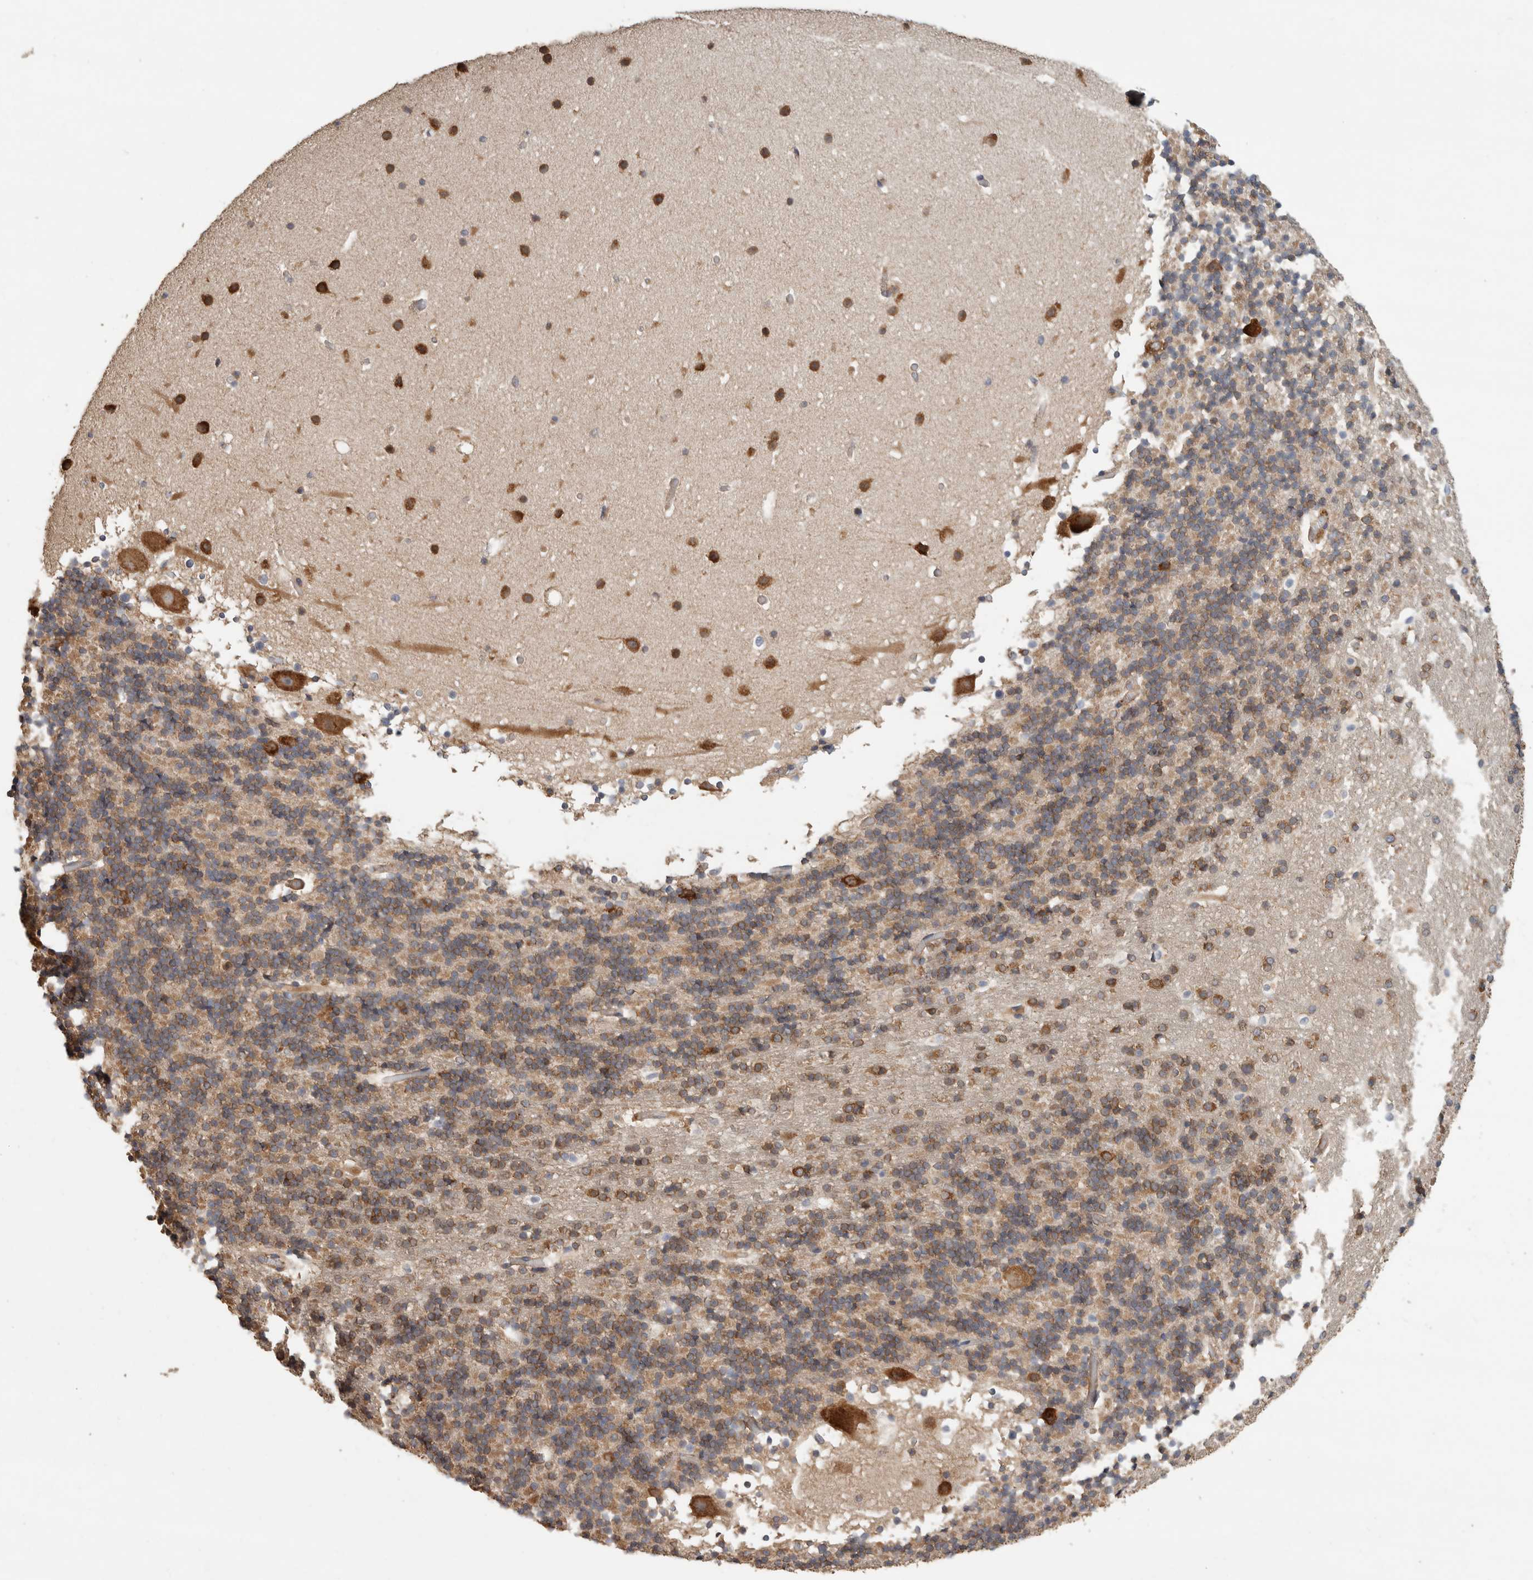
{"staining": {"intensity": "moderate", "quantity": ">75%", "location": "cytoplasmic/membranous"}, "tissue": "cerebellum", "cell_type": "Cells in granular layer", "image_type": "normal", "snomed": [{"axis": "morphology", "description": "Normal tissue, NOS"}, {"axis": "topography", "description": "Cerebellum"}], "caption": "This micrograph demonstrates IHC staining of unremarkable human cerebellum, with medium moderate cytoplasmic/membranous staining in about >75% of cells in granular layer.", "gene": "EIF4G3", "patient": {"sex": "male", "age": 57}}